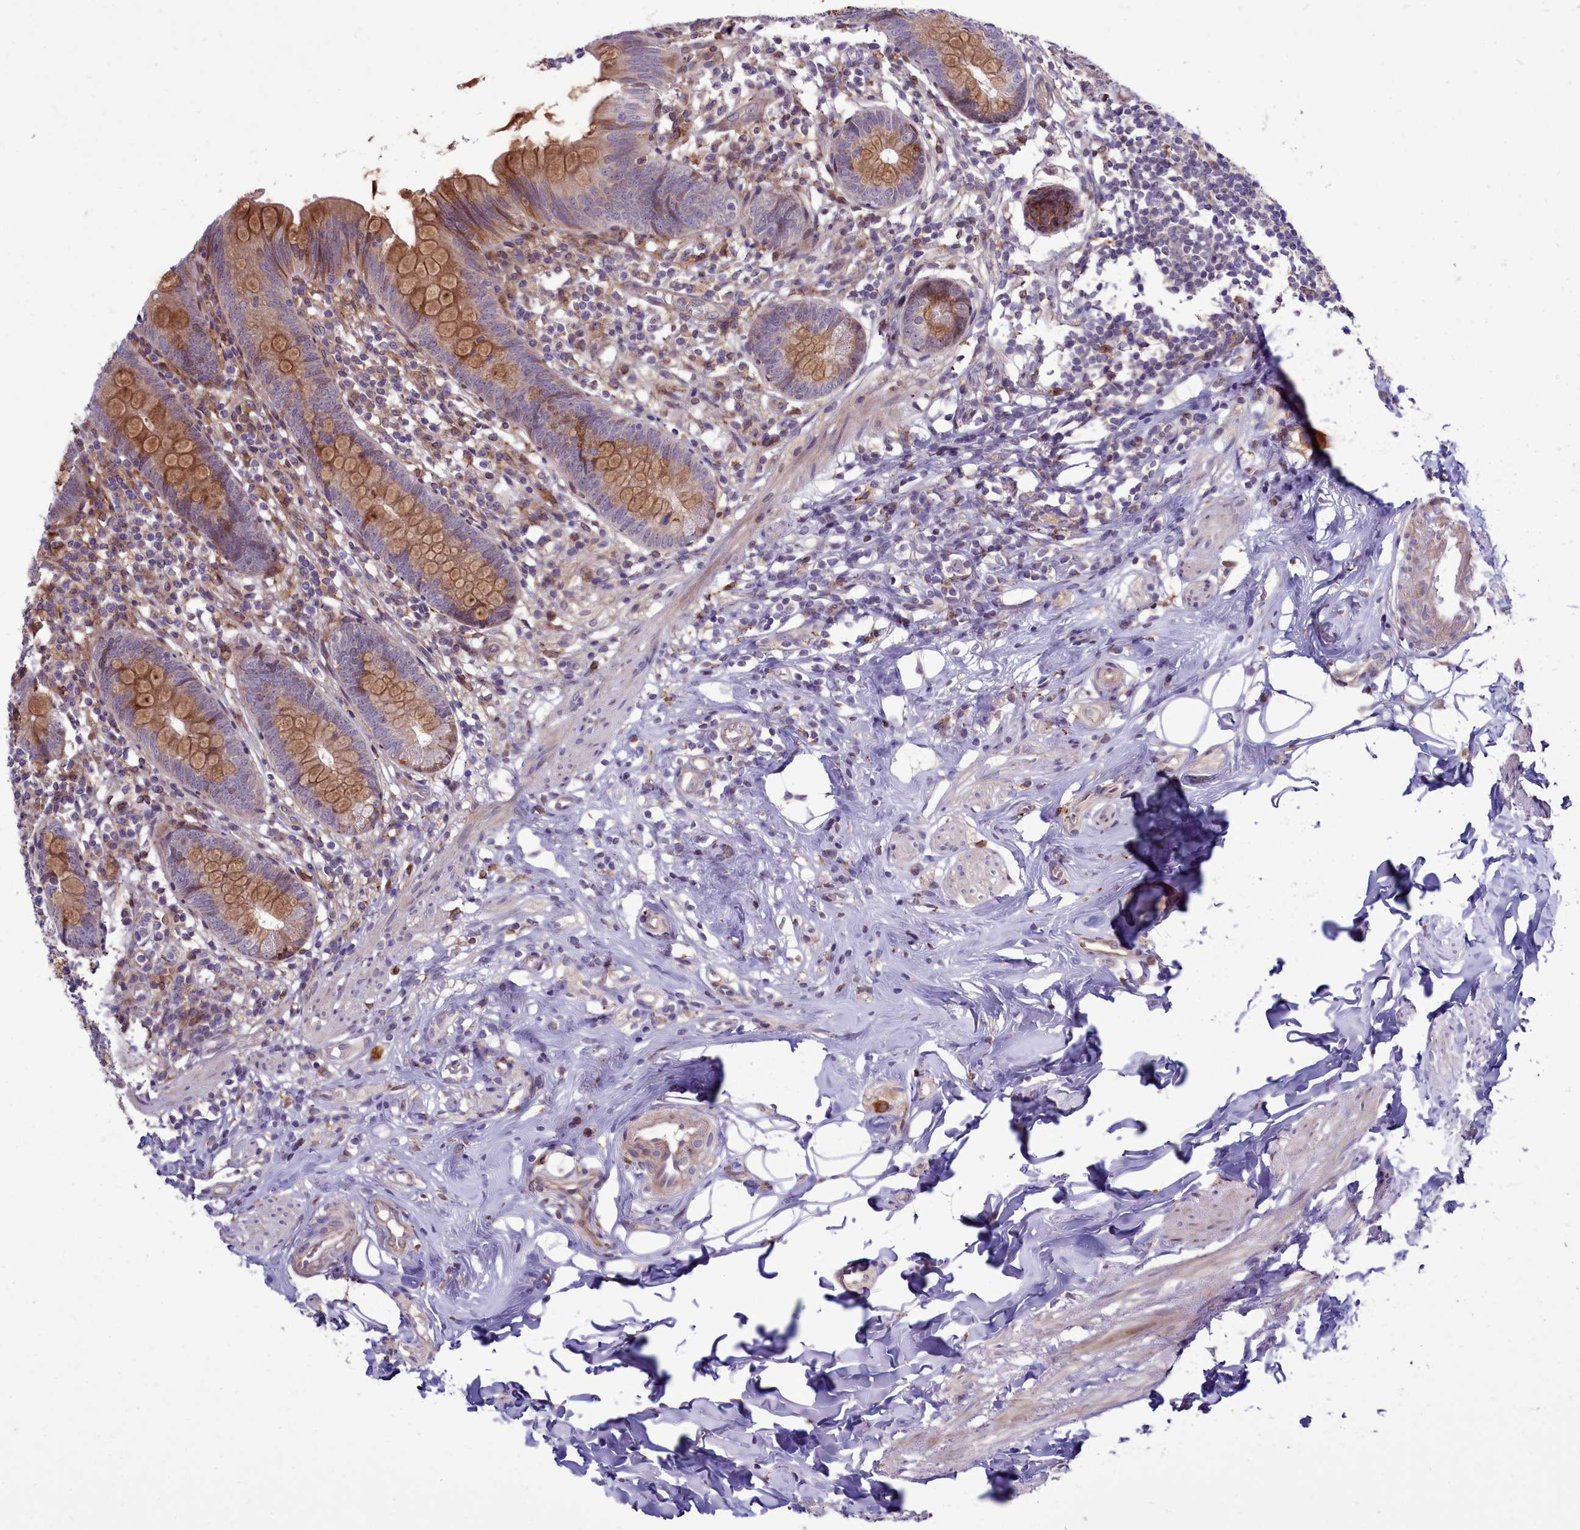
{"staining": {"intensity": "moderate", "quantity": "<25%", "location": "cytoplasmic/membranous"}, "tissue": "appendix", "cell_type": "Glandular cells", "image_type": "normal", "snomed": [{"axis": "morphology", "description": "Normal tissue, NOS"}, {"axis": "topography", "description": "Appendix"}], "caption": "Glandular cells show low levels of moderate cytoplasmic/membranous positivity in approximately <25% of cells in normal human appendix. The protein of interest is stained brown, and the nuclei are stained in blue (DAB (3,3'-diaminobenzidine) IHC with brightfield microscopy, high magnification).", "gene": "RAPGEF4", "patient": {"sex": "female", "age": 62}}